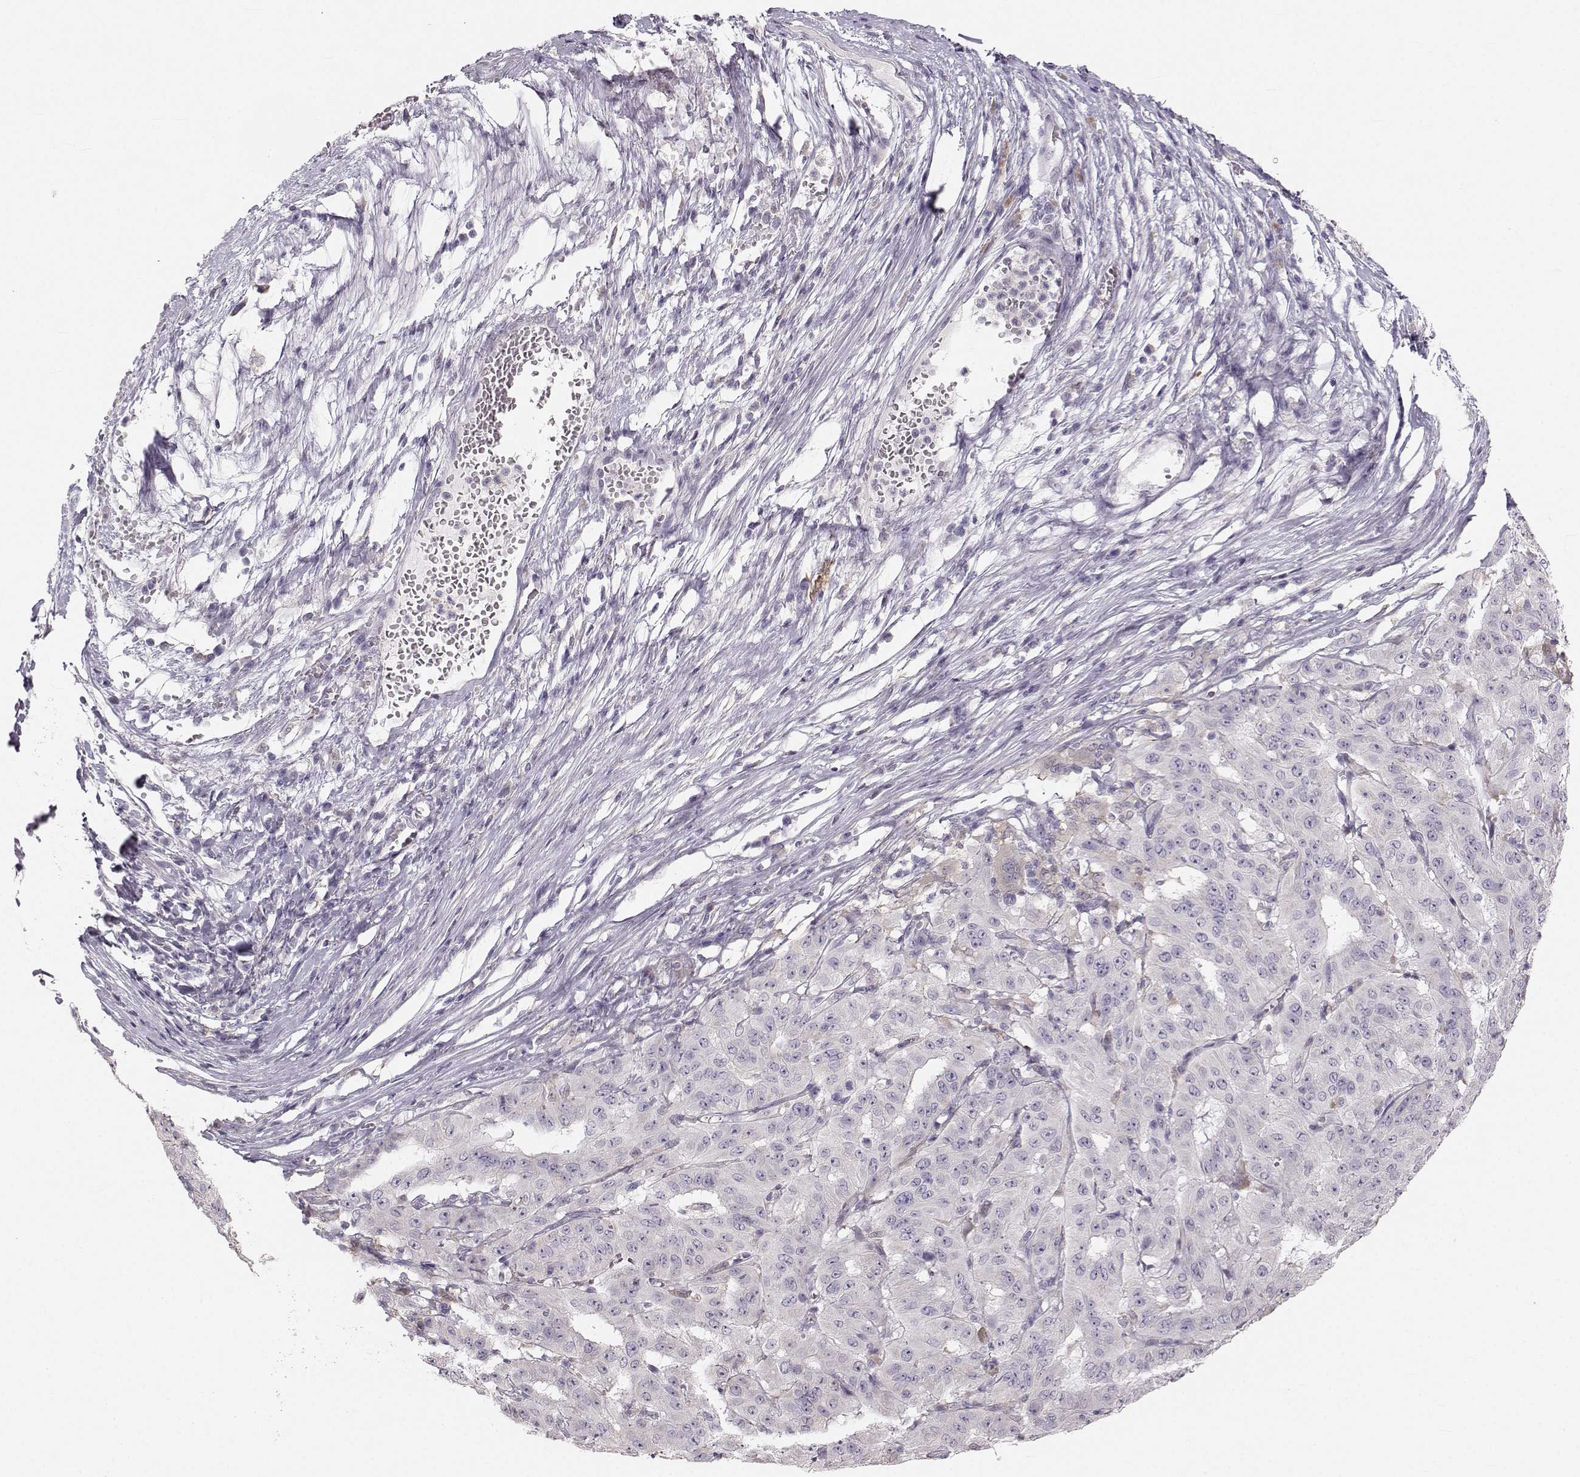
{"staining": {"intensity": "negative", "quantity": "none", "location": "none"}, "tissue": "pancreatic cancer", "cell_type": "Tumor cells", "image_type": "cancer", "snomed": [{"axis": "morphology", "description": "Adenocarcinoma, NOS"}, {"axis": "topography", "description": "Pancreas"}], "caption": "High magnification brightfield microscopy of pancreatic cancer (adenocarcinoma) stained with DAB (3,3'-diaminobenzidine) (brown) and counterstained with hematoxylin (blue): tumor cells show no significant expression.", "gene": "RUNDC3A", "patient": {"sex": "male", "age": 63}}